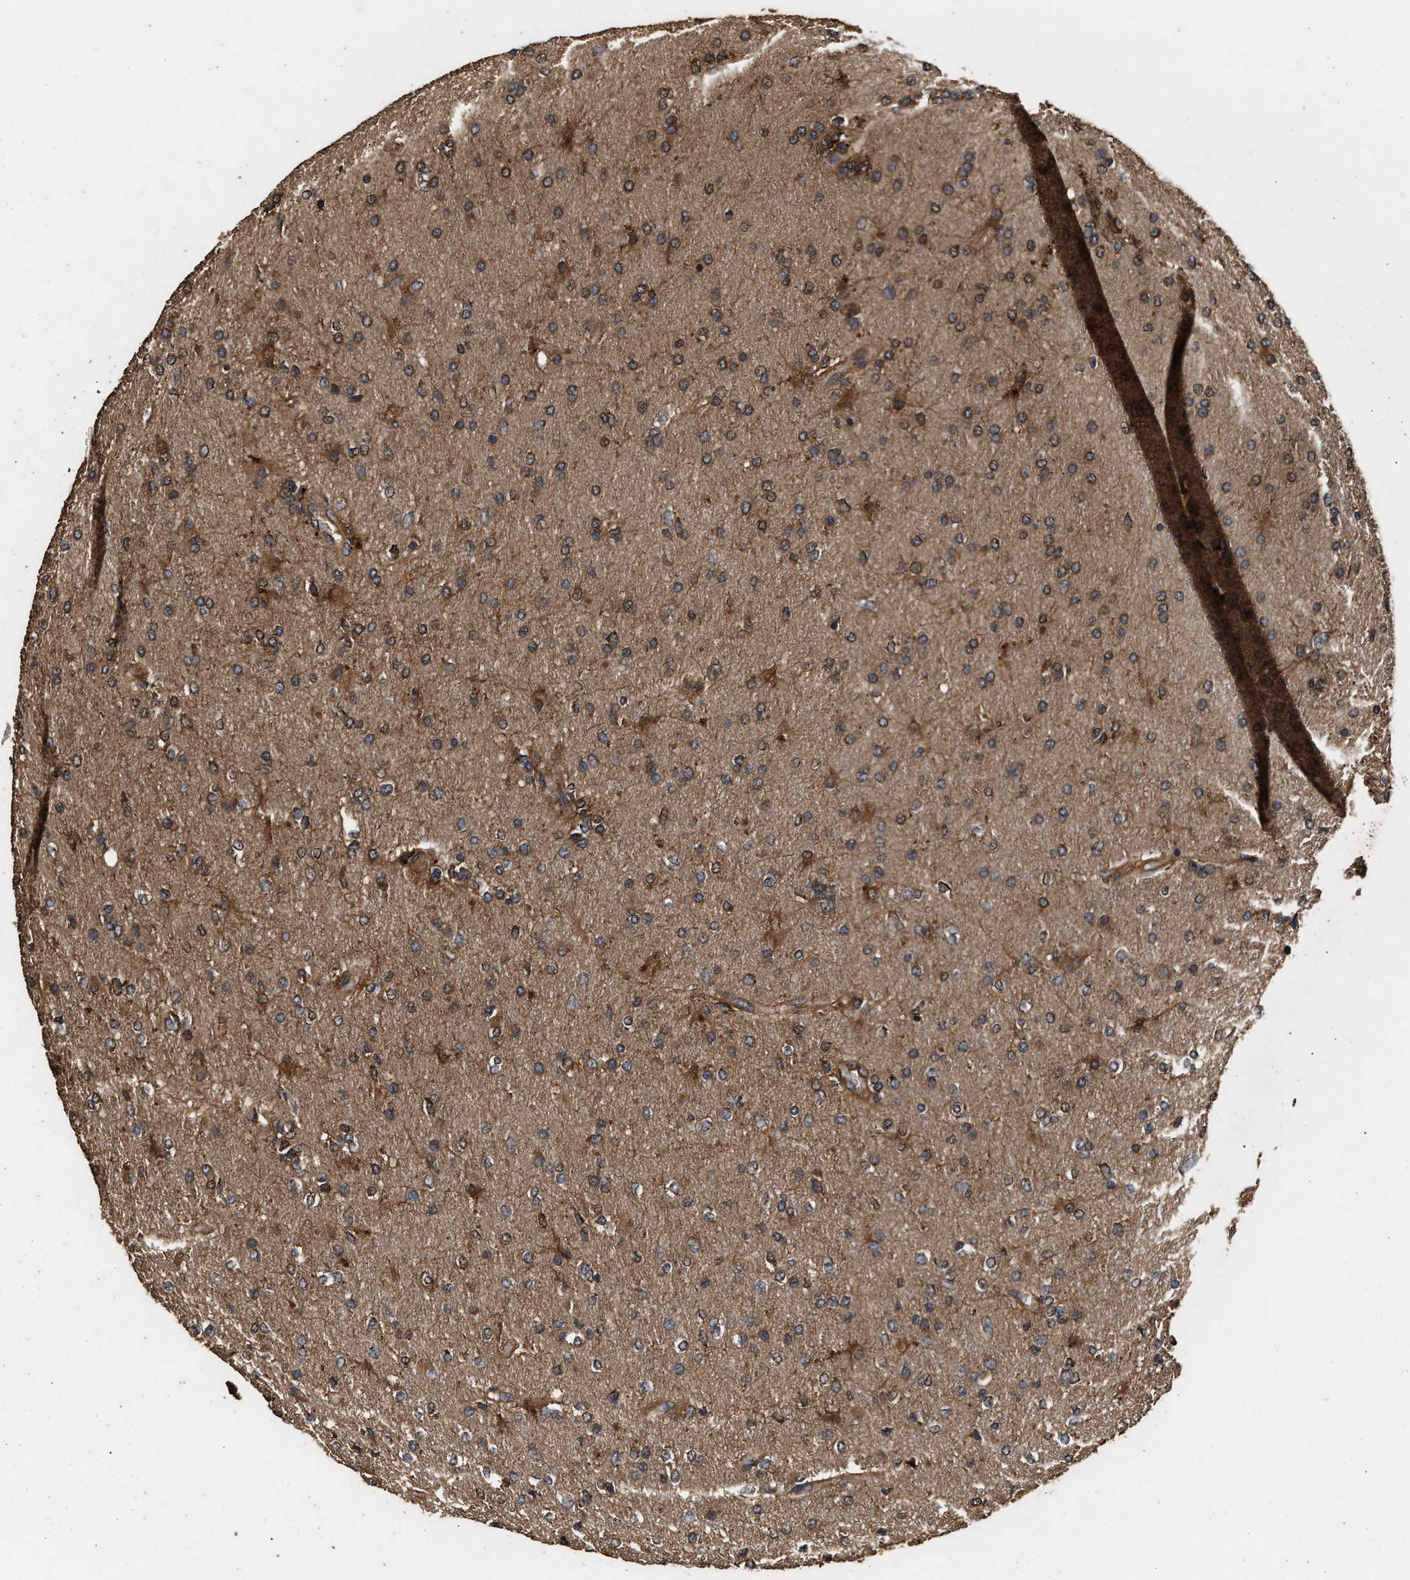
{"staining": {"intensity": "moderate", "quantity": "<25%", "location": "cytoplasmic/membranous"}, "tissue": "glioma", "cell_type": "Tumor cells", "image_type": "cancer", "snomed": [{"axis": "morphology", "description": "Glioma, malignant, High grade"}, {"axis": "topography", "description": "Cerebral cortex"}], "caption": "This is a micrograph of immunohistochemistry (IHC) staining of glioma, which shows moderate positivity in the cytoplasmic/membranous of tumor cells.", "gene": "KYAT1", "patient": {"sex": "female", "age": 36}}